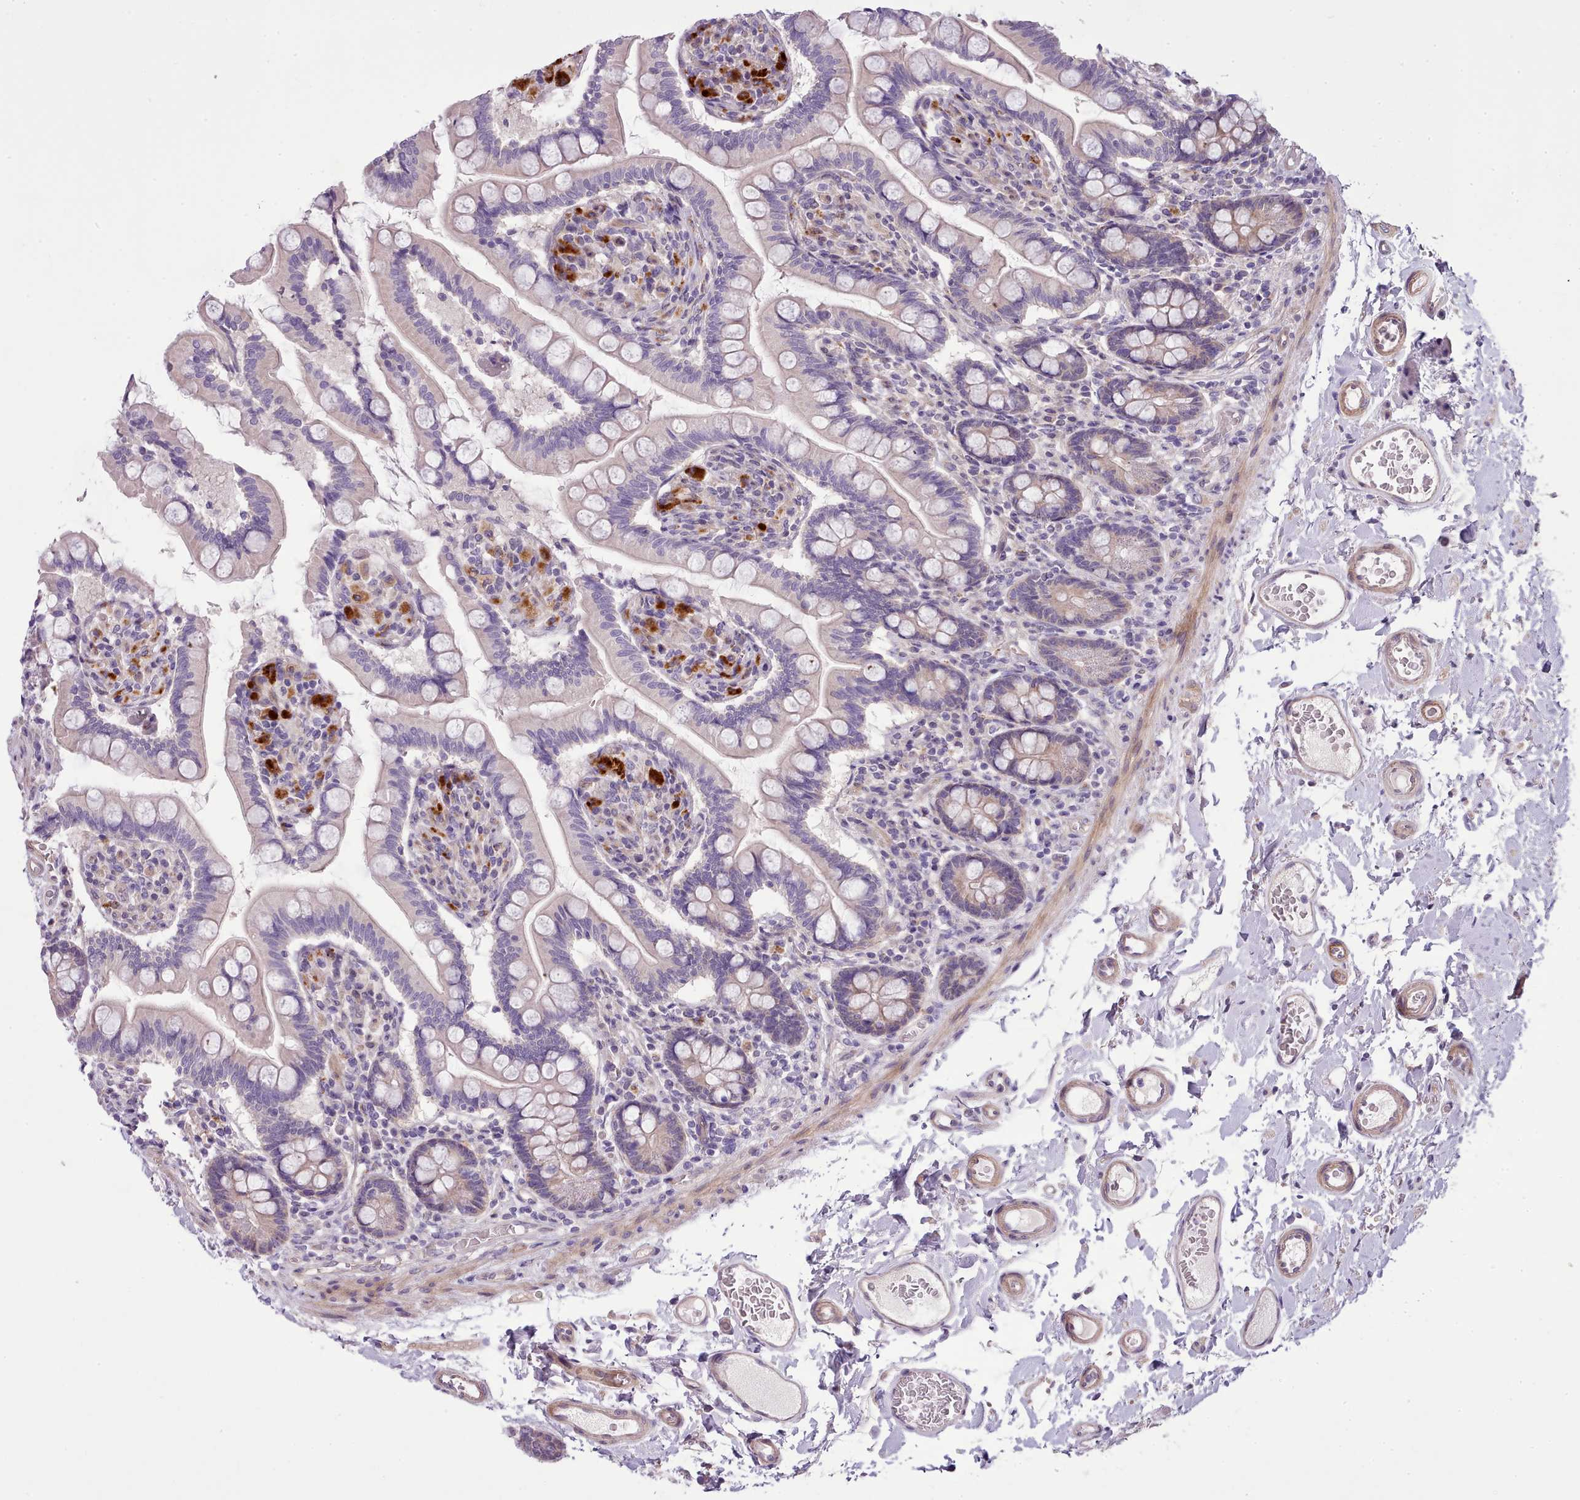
{"staining": {"intensity": "moderate", "quantity": "25%-75%", "location": "cytoplasmic/membranous"}, "tissue": "small intestine", "cell_type": "Glandular cells", "image_type": "normal", "snomed": [{"axis": "morphology", "description": "Normal tissue, NOS"}, {"axis": "topography", "description": "Small intestine"}], "caption": "Immunohistochemical staining of normal human small intestine reveals medium levels of moderate cytoplasmic/membranous positivity in about 25%-75% of glandular cells. (Brightfield microscopy of DAB IHC at high magnification).", "gene": "SETX", "patient": {"sex": "female", "age": 64}}